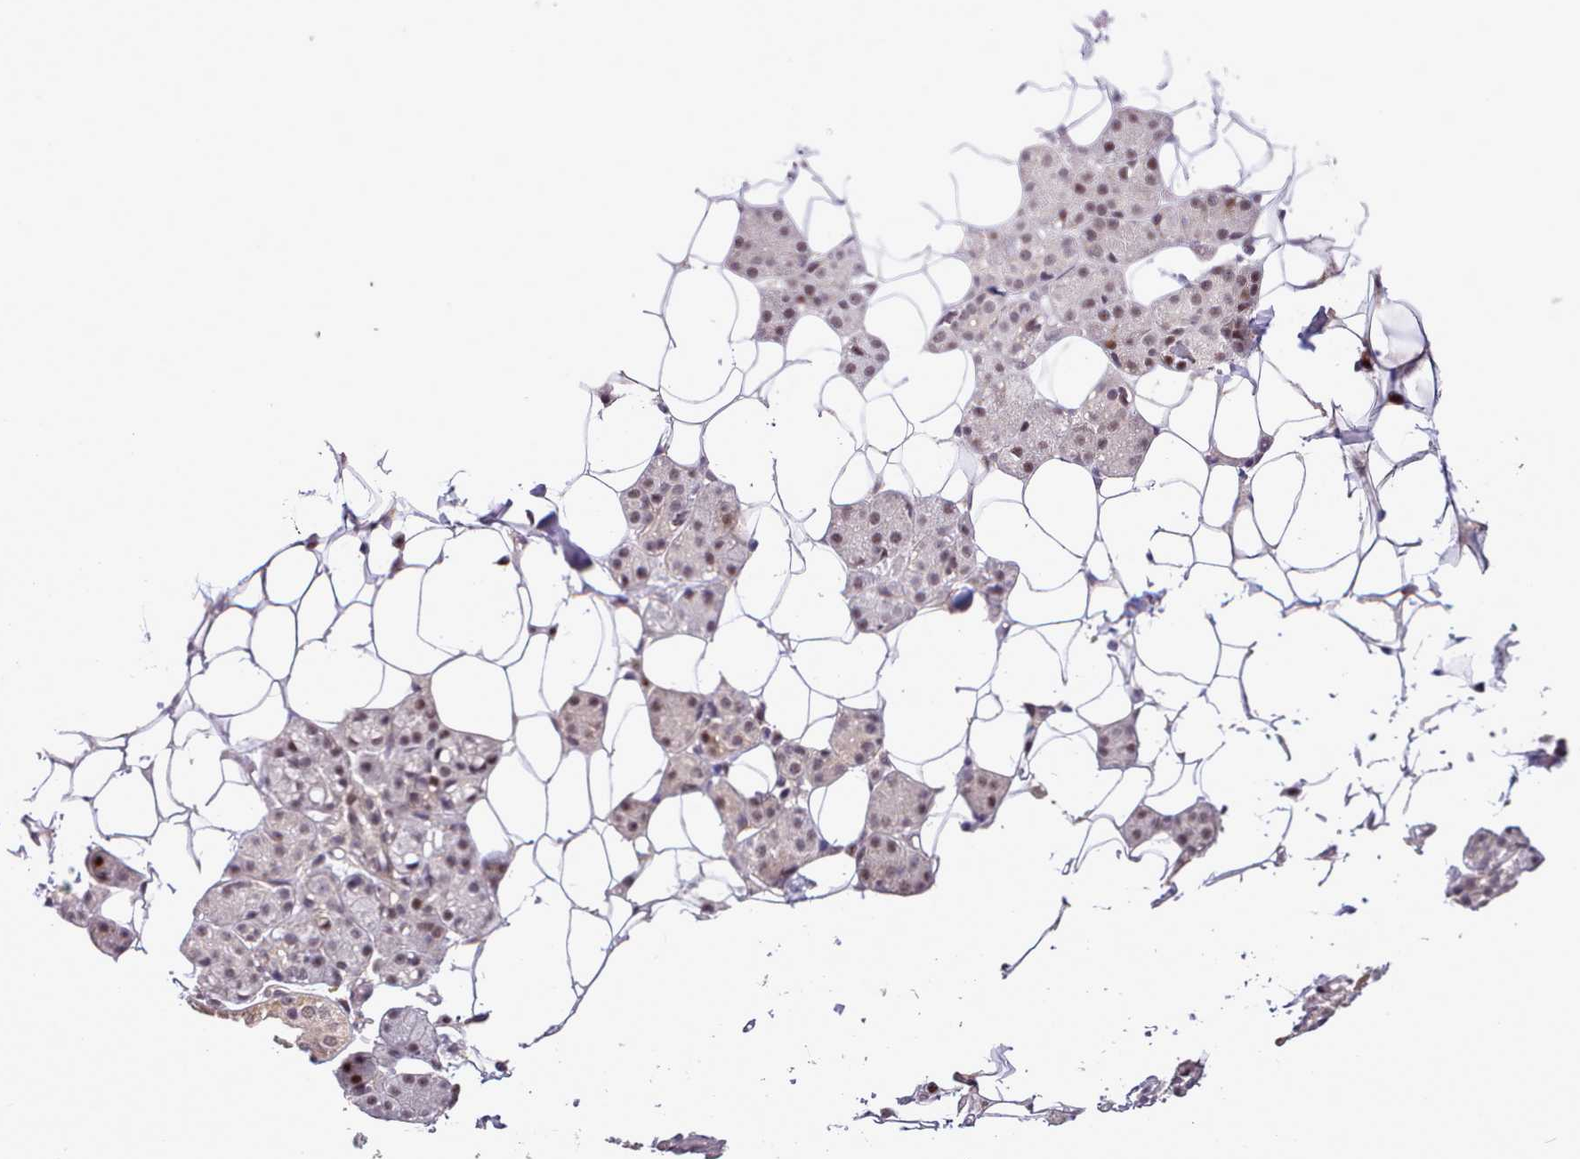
{"staining": {"intensity": "moderate", "quantity": ">75%", "location": "cytoplasmic/membranous,nuclear"}, "tissue": "salivary gland", "cell_type": "Glandular cells", "image_type": "normal", "snomed": [{"axis": "morphology", "description": "Normal tissue, NOS"}, {"axis": "topography", "description": "Salivary gland"}], "caption": "Moderate cytoplasmic/membranous,nuclear staining is appreciated in approximately >75% of glandular cells in unremarkable salivary gland. The protein is stained brown, and the nuclei are stained in blue (DAB (3,3'-diaminobenzidine) IHC with brightfield microscopy, high magnification).", "gene": "HOXB7", "patient": {"sex": "female", "age": 33}}